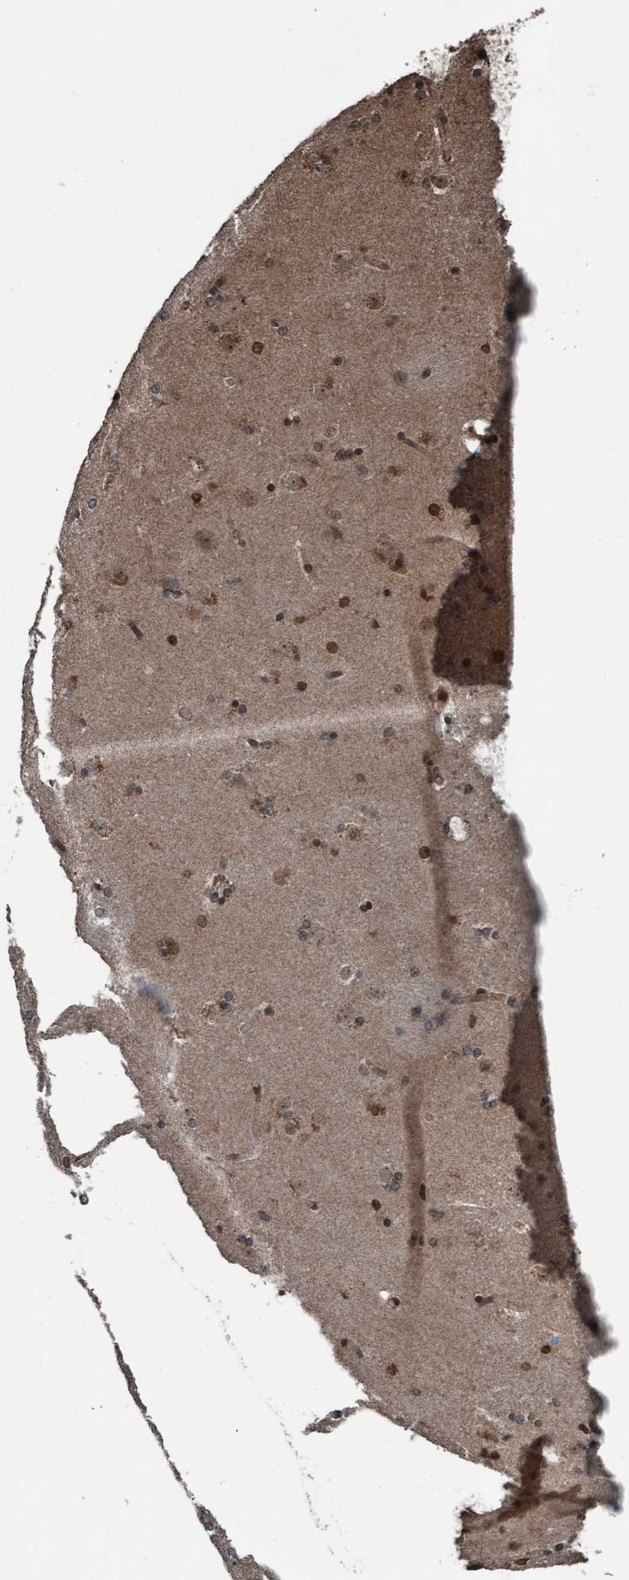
{"staining": {"intensity": "moderate", "quantity": ">75%", "location": "nuclear"}, "tissue": "caudate", "cell_type": "Glial cells", "image_type": "normal", "snomed": [{"axis": "morphology", "description": "Normal tissue, NOS"}, {"axis": "topography", "description": "Lateral ventricle wall"}], "caption": "DAB immunohistochemical staining of unremarkable caudate reveals moderate nuclear protein staining in approximately >75% of glial cells.", "gene": "PLXNB2", "patient": {"sex": "female", "age": 19}}